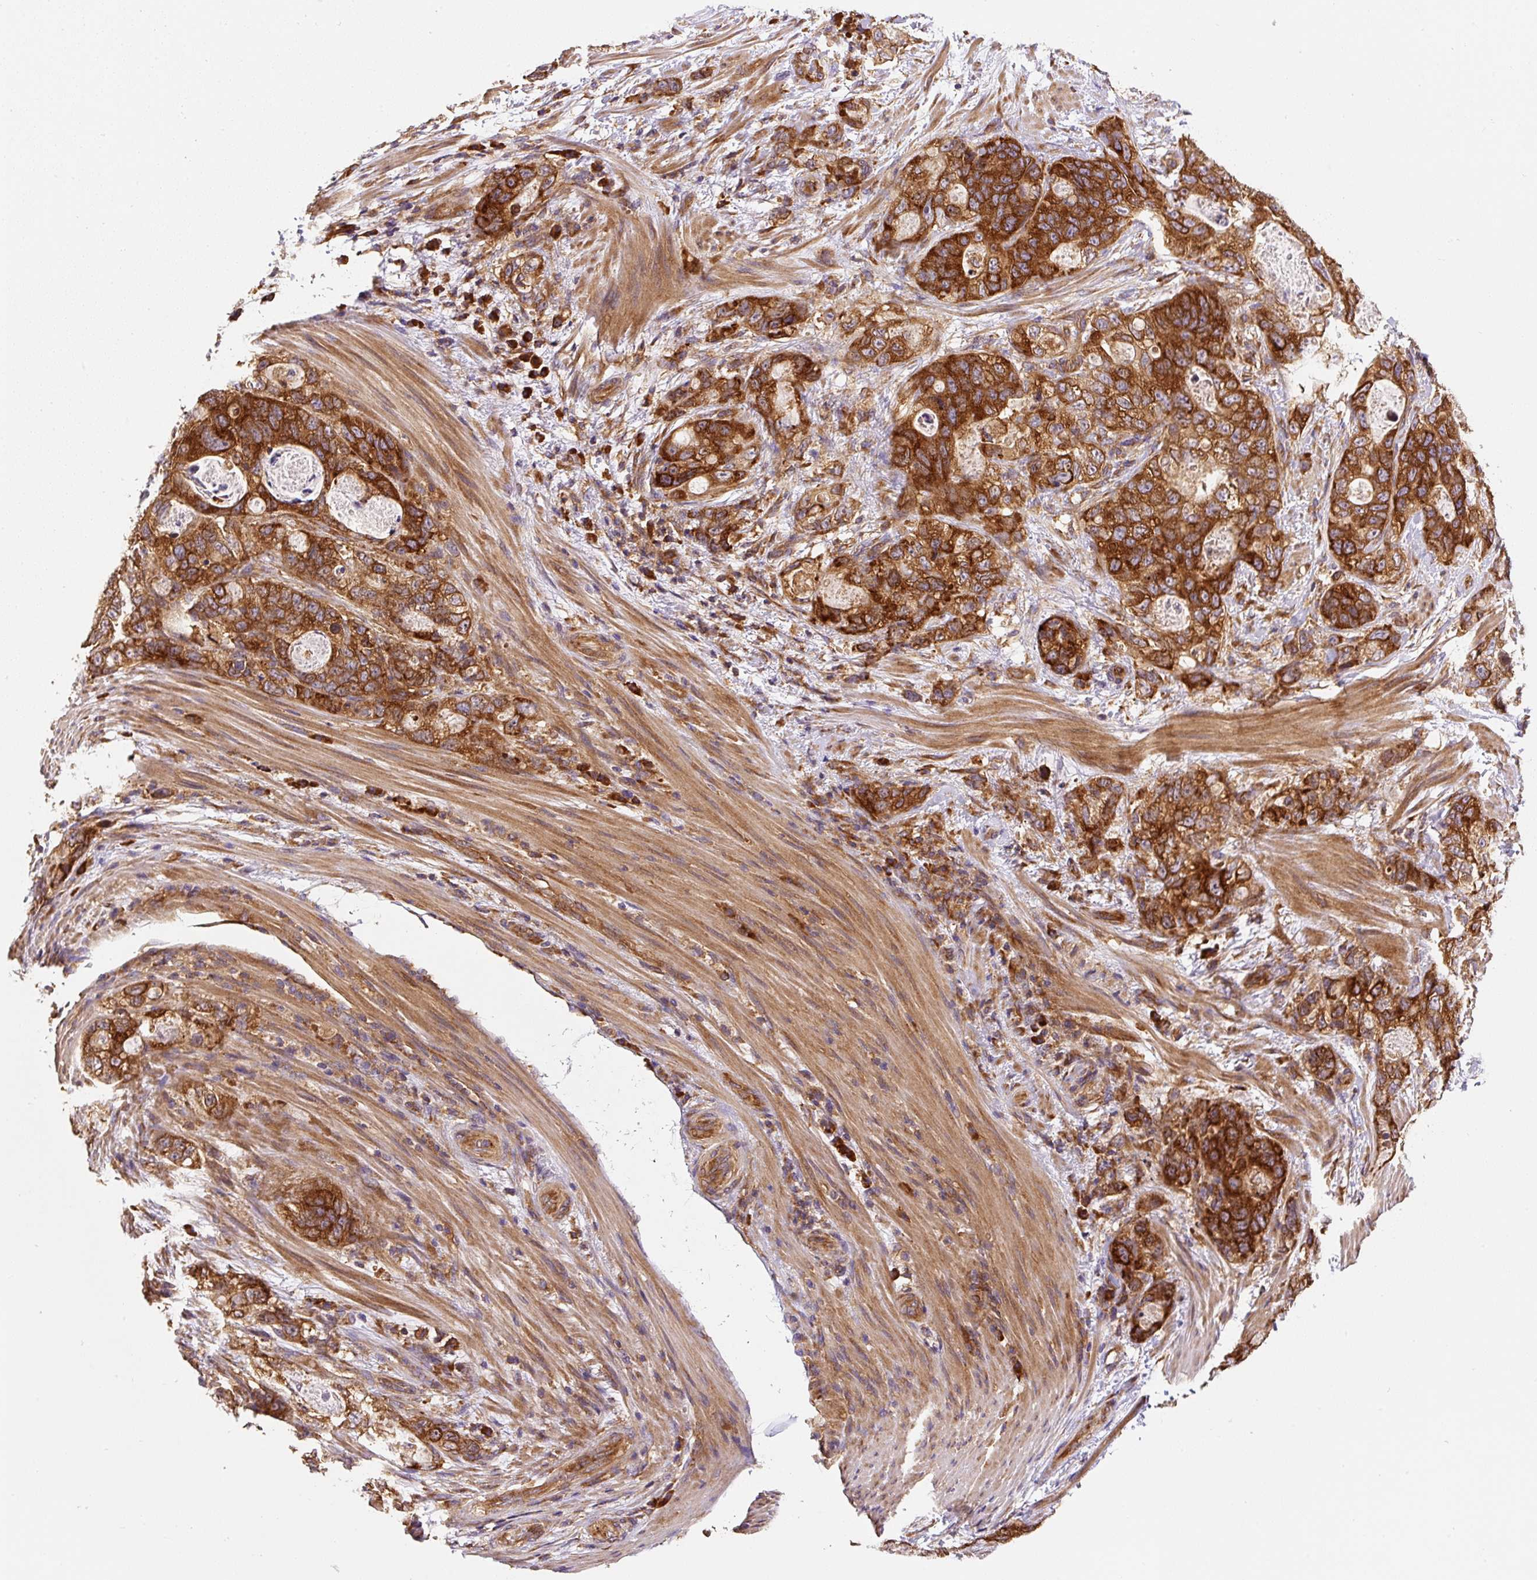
{"staining": {"intensity": "strong", "quantity": ">75%", "location": "cytoplasmic/membranous"}, "tissue": "stomach cancer", "cell_type": "Tumor cells", "image_type": "cancer", "snomed": [{"axis": "morphology", "description": "Normal tissue, NOS"}, {"axis": "morphology", "description": "Adenocarcinoma, NOS"}, {"axis": "topography", "description": "Stomach"}], "caption": "Immunohistochemical staining of adenocarcinoma (stomach) shows high levels of strong cytoplasmic/membranous positivity in approximately >75% of tumor cells.", "gene": "EIF2S2", "patient": {"sex": "female", "age": 89}}